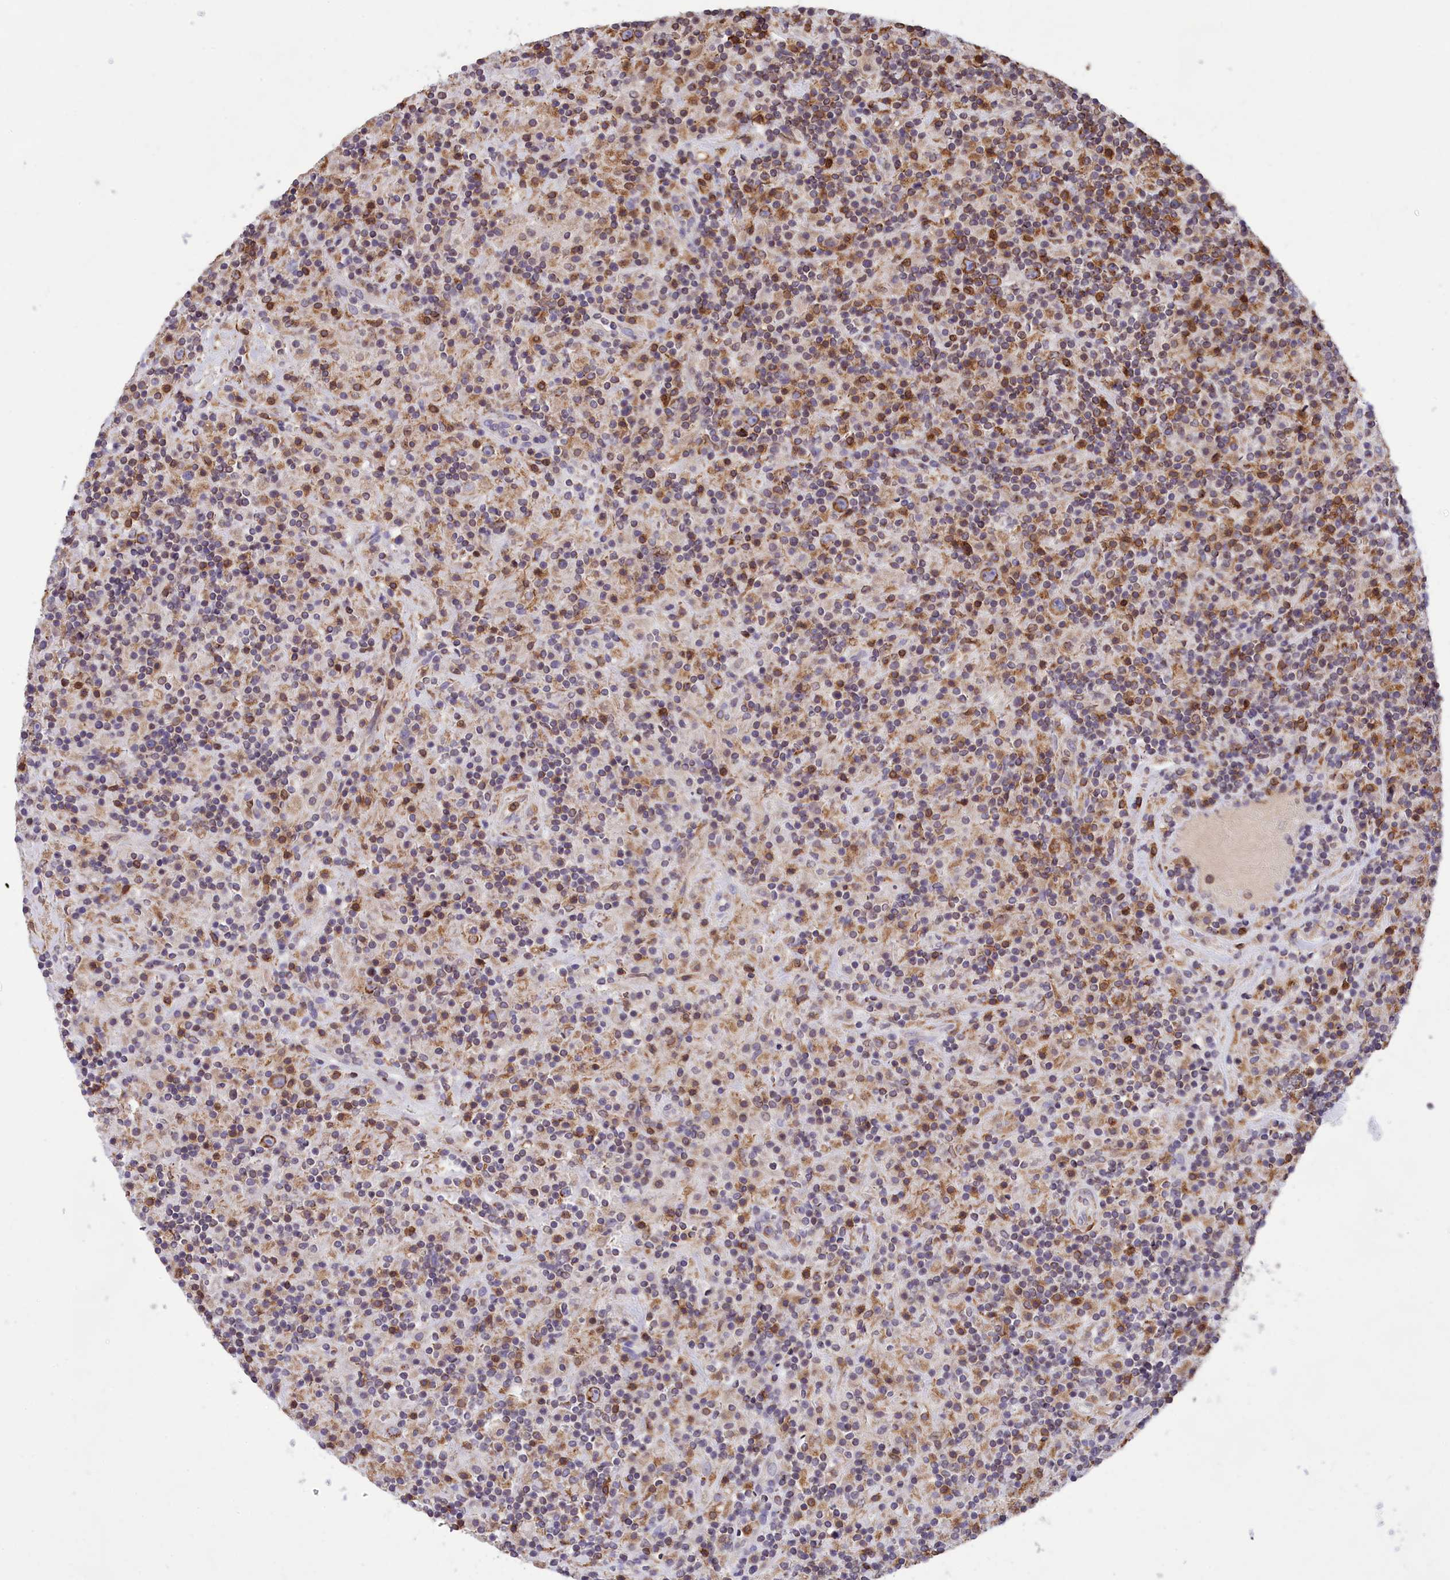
{"staining": {"intensity": "moderate", "quantity": ">75%", "location": "cytoplasmic/membranous"}, "tissue": "lymphoma", "cell_type": "Tumor cells", "image_type": "cancer", "snomed": [{"axis": "morphology", "description": "Hodgkin's disease, NOS"}, {"axis": "topography", "description": "Lymph node"}], "caption": "Immunohistochemical staining of Hodgkin's disease displays medium levels of moderate cytoplasmic/membranous positivity in approximately >75% of tumor cells.", "gene": "PKHD1L1", "patient": {"sex": "male", "age": 70}}